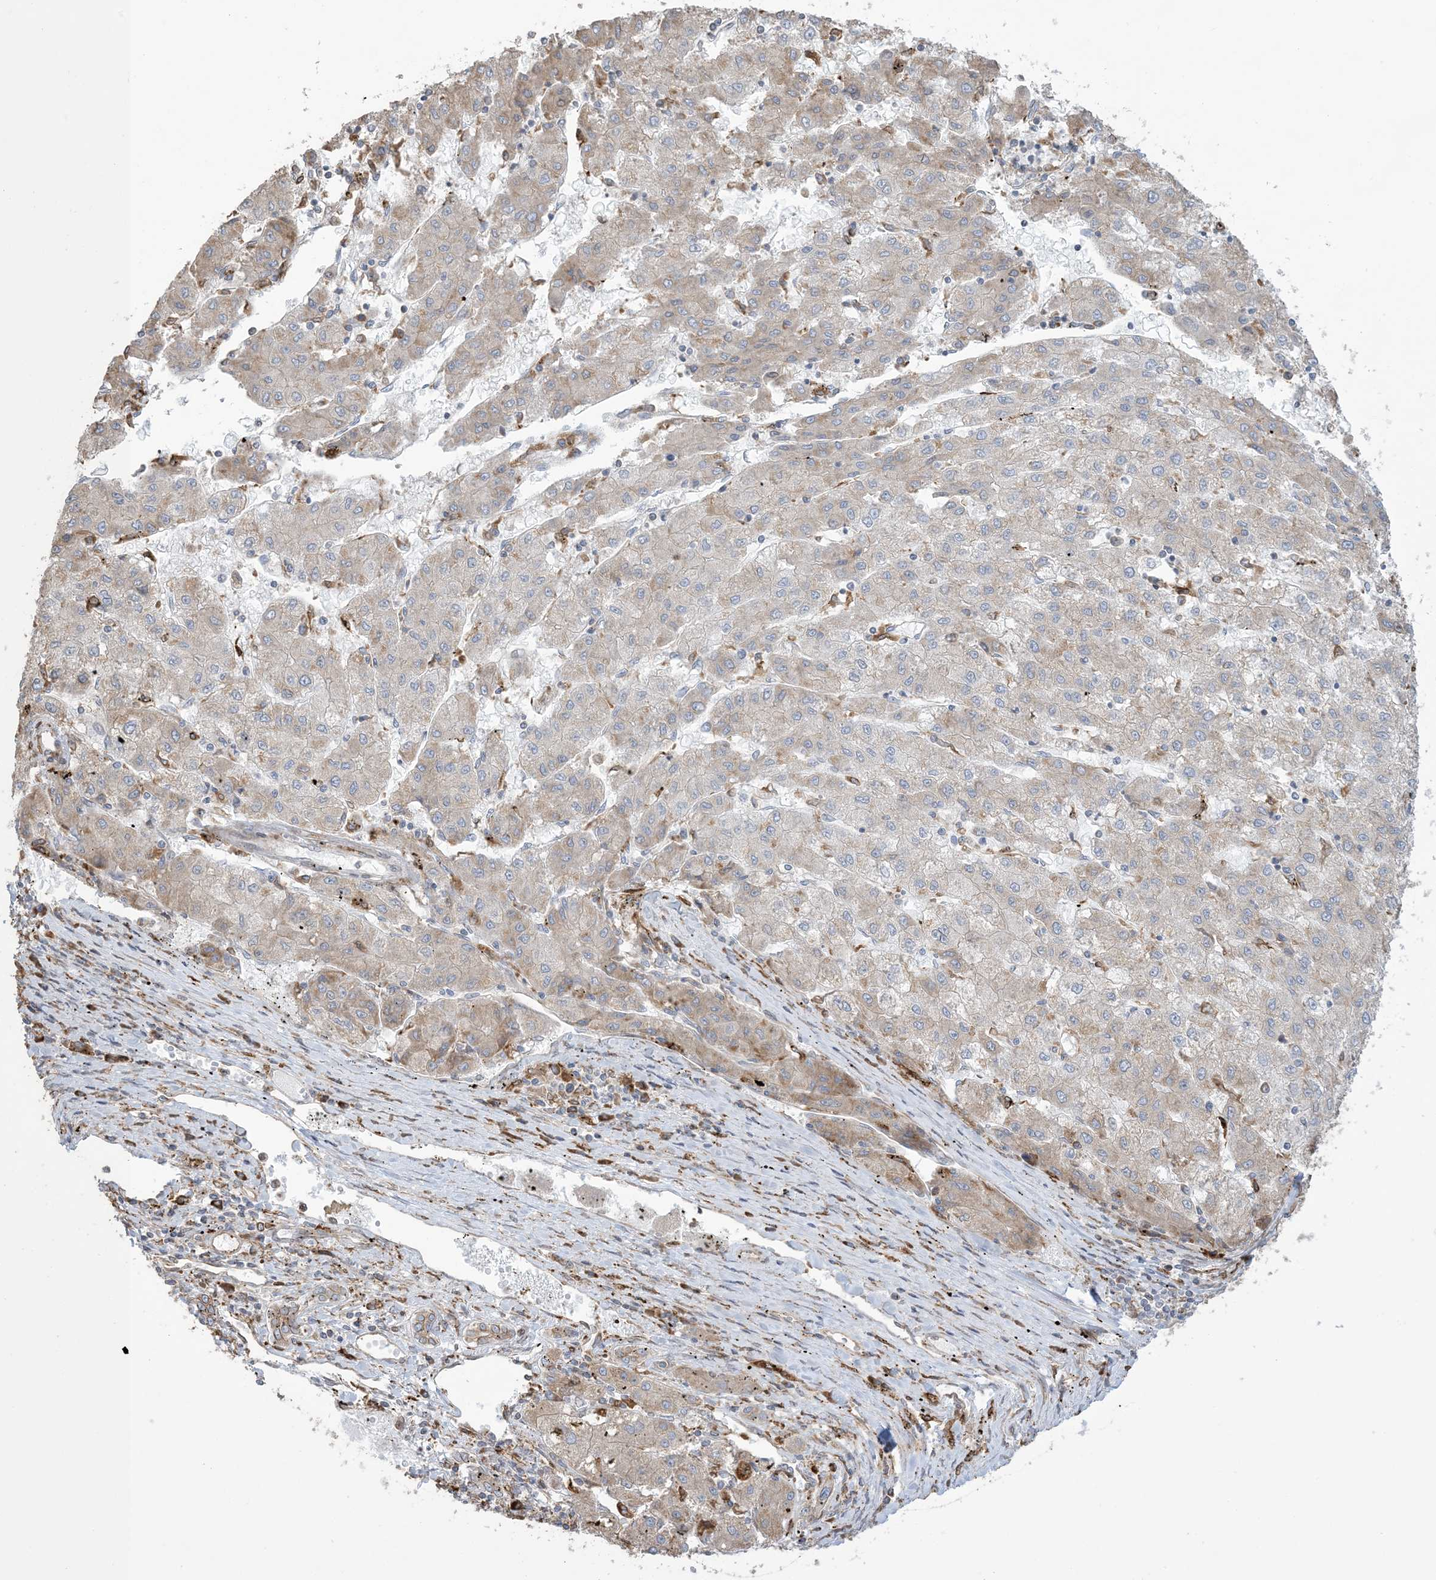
{"staining": {"intensity": "weak", "quantity": ">75%", "location": "cytoplasmic/membranous"}, "tissue": "liver cancer", "cell_type": "Tumor cells", "image_type": "cancer", "snomed": [{"axis": "morphology", "description": "Carcinoma, Hepatocellular, NOS"}, {"axis": "topography", "description": "Liver"}], "caption": "About >75% of tumor cells in human liver cancer (hepatocellular carcinoma) demonstrate weak cytoplasmic/membranous protein positivity as visualized by brown immunohistochemical staining.", "gene": "SHANK1", "patient": {"sex": "male", "age": 72}}